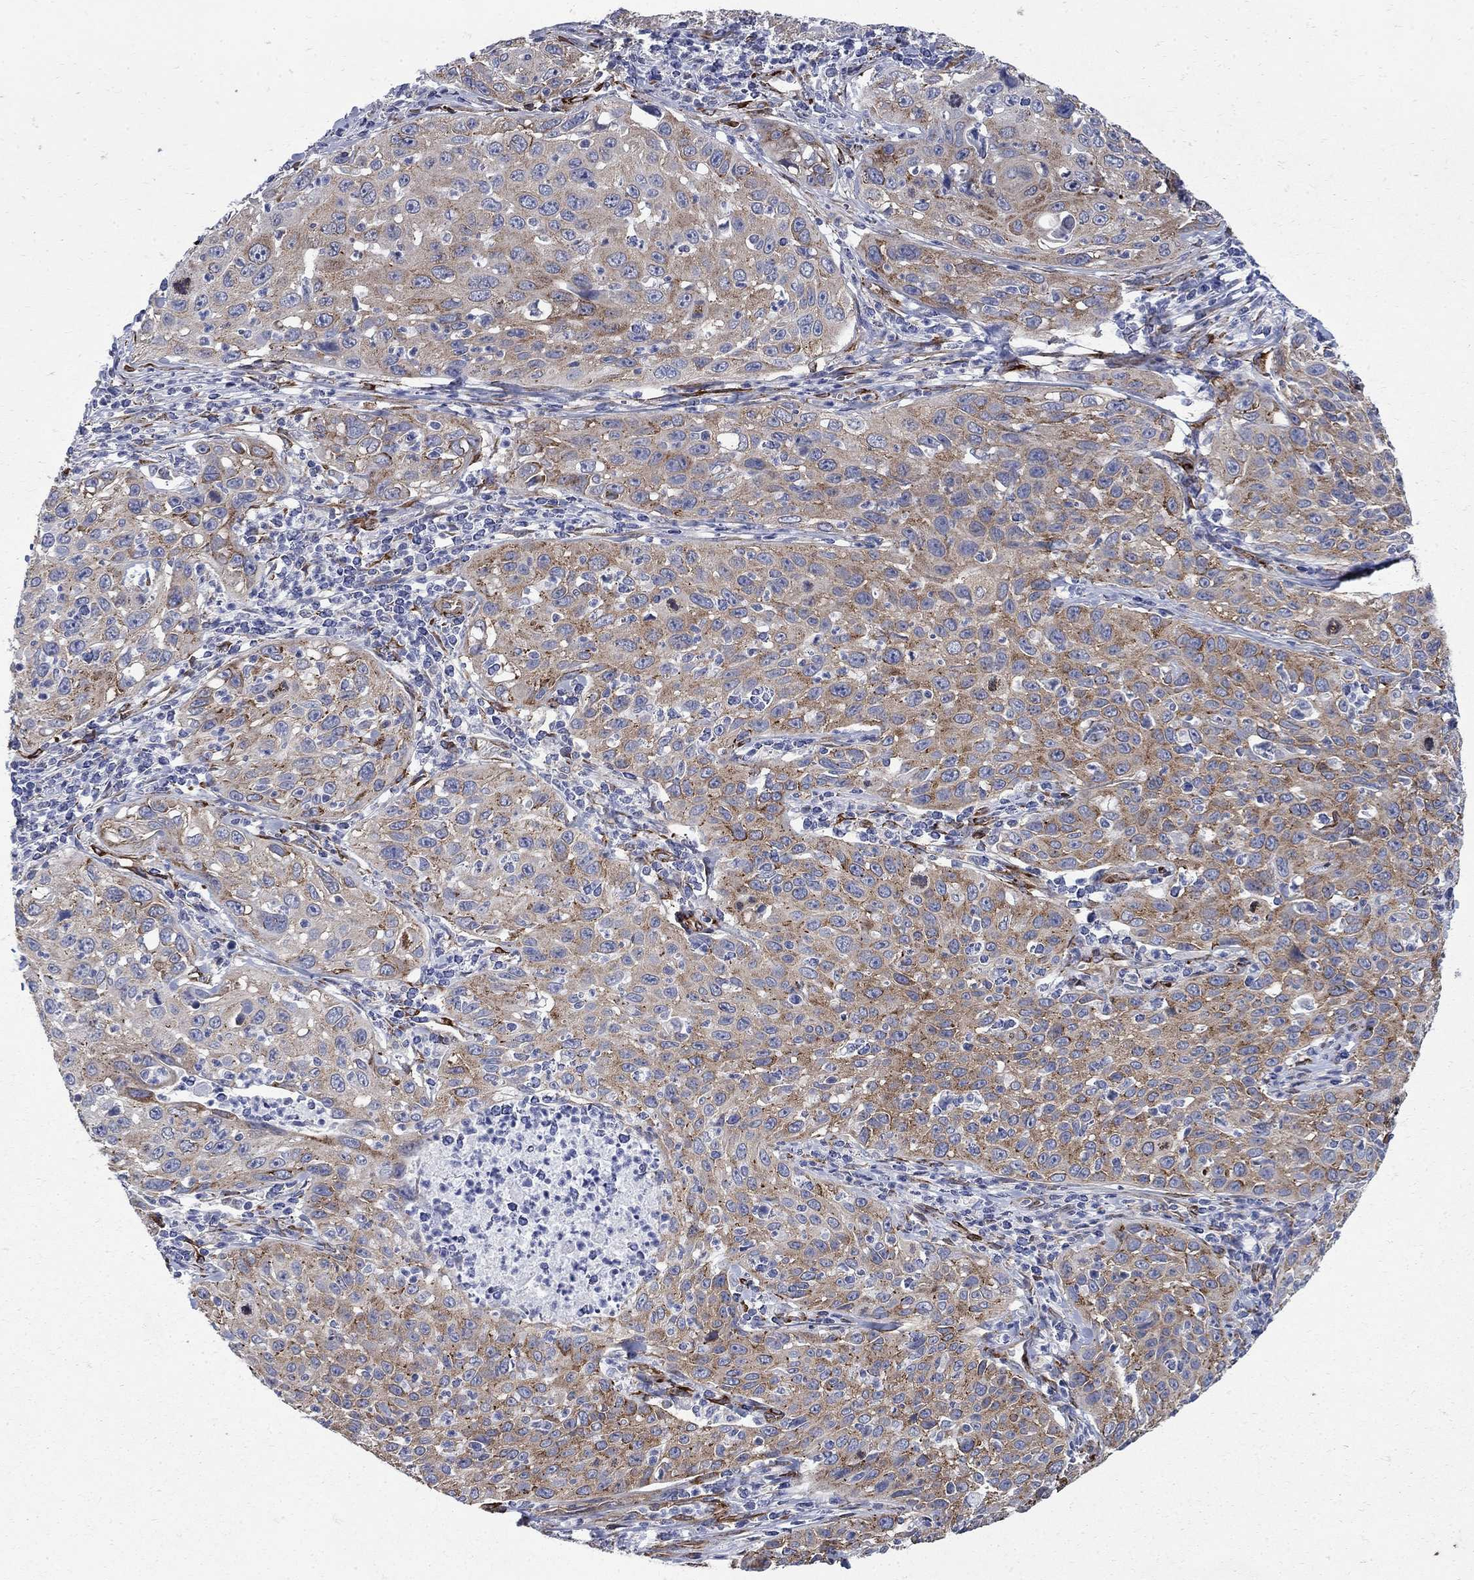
{"staining": {"intensity": "moderate", "quantity": ">75%", "location": "cytoplasmic/membranous"}, "tissue": "cervical cancer", "cell_type": "Tumor cells", "image_type": "cancer", "snomed": [{"axis": "morphology", "description": "Squamous cell carcinoma, NOS"}, {"axis": "topography", "description": "Cervix"}], "caption": "Cervical squamous cell carcinoma tissue demonstrates moderate cytoplasmic/membranous positivity in approximately >75% of tumor cells (IHC, brightfield microscopy, high magnification).", "gene": "SEPTIN8", "patient": {"sex": "female", "age": 26}}